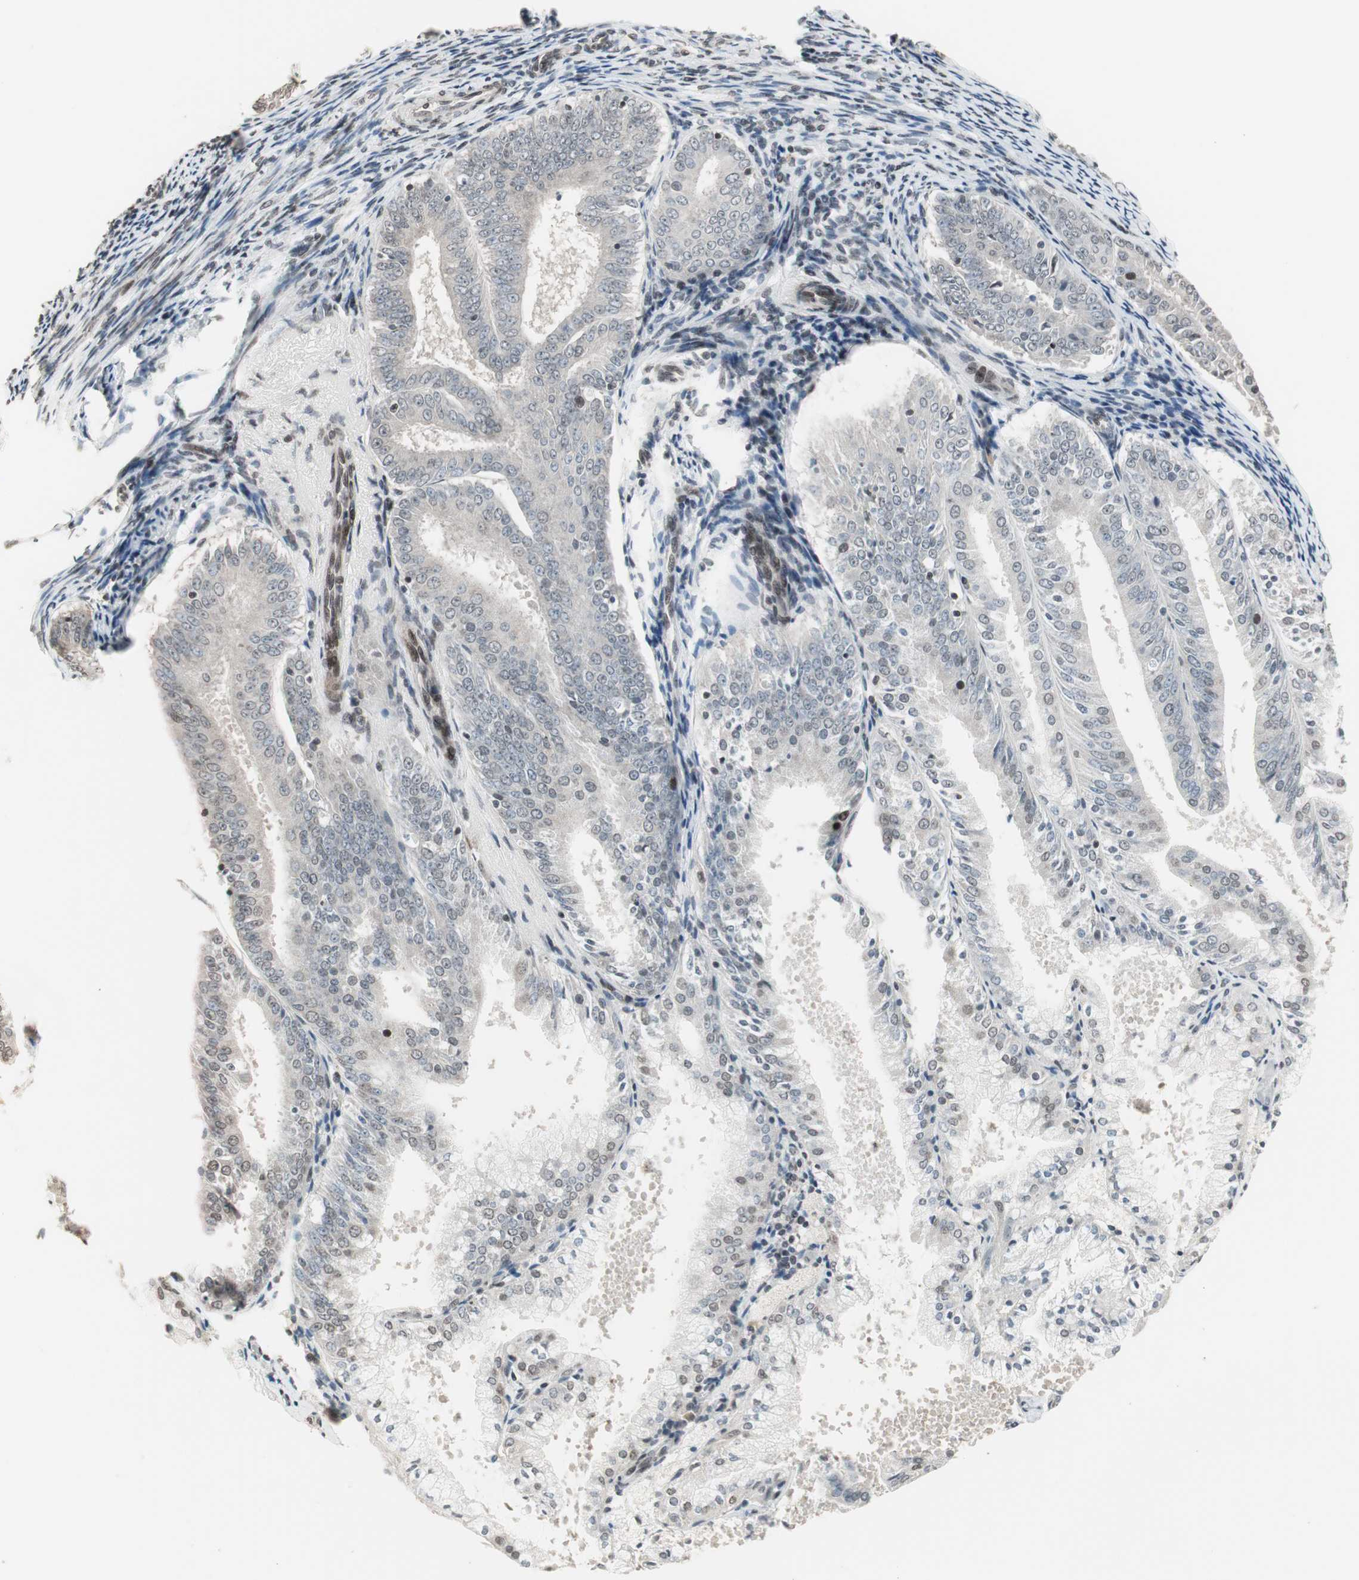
{"staining": {"intensity": "weak", "quantity": "<25%", "location": "none"}, "tissue": "endometrial cancer", "cell_type": "Tumor cells", "image_type": "cancer", "snomed": [{"axis": "morphology", "description": "Adenocarcinoma, NOS"}, {"axis": "topography", "description": "Endometrium"}], "caption": "Micrograph shows no protein staining in tumor cells of adenocarcinoma (endometrial) tissue. (DAB (3,3'-diaminobenzidine) IHC, high magnification).", "gene": "CBLC", "patient": {"sex": "female", "age": 63}}